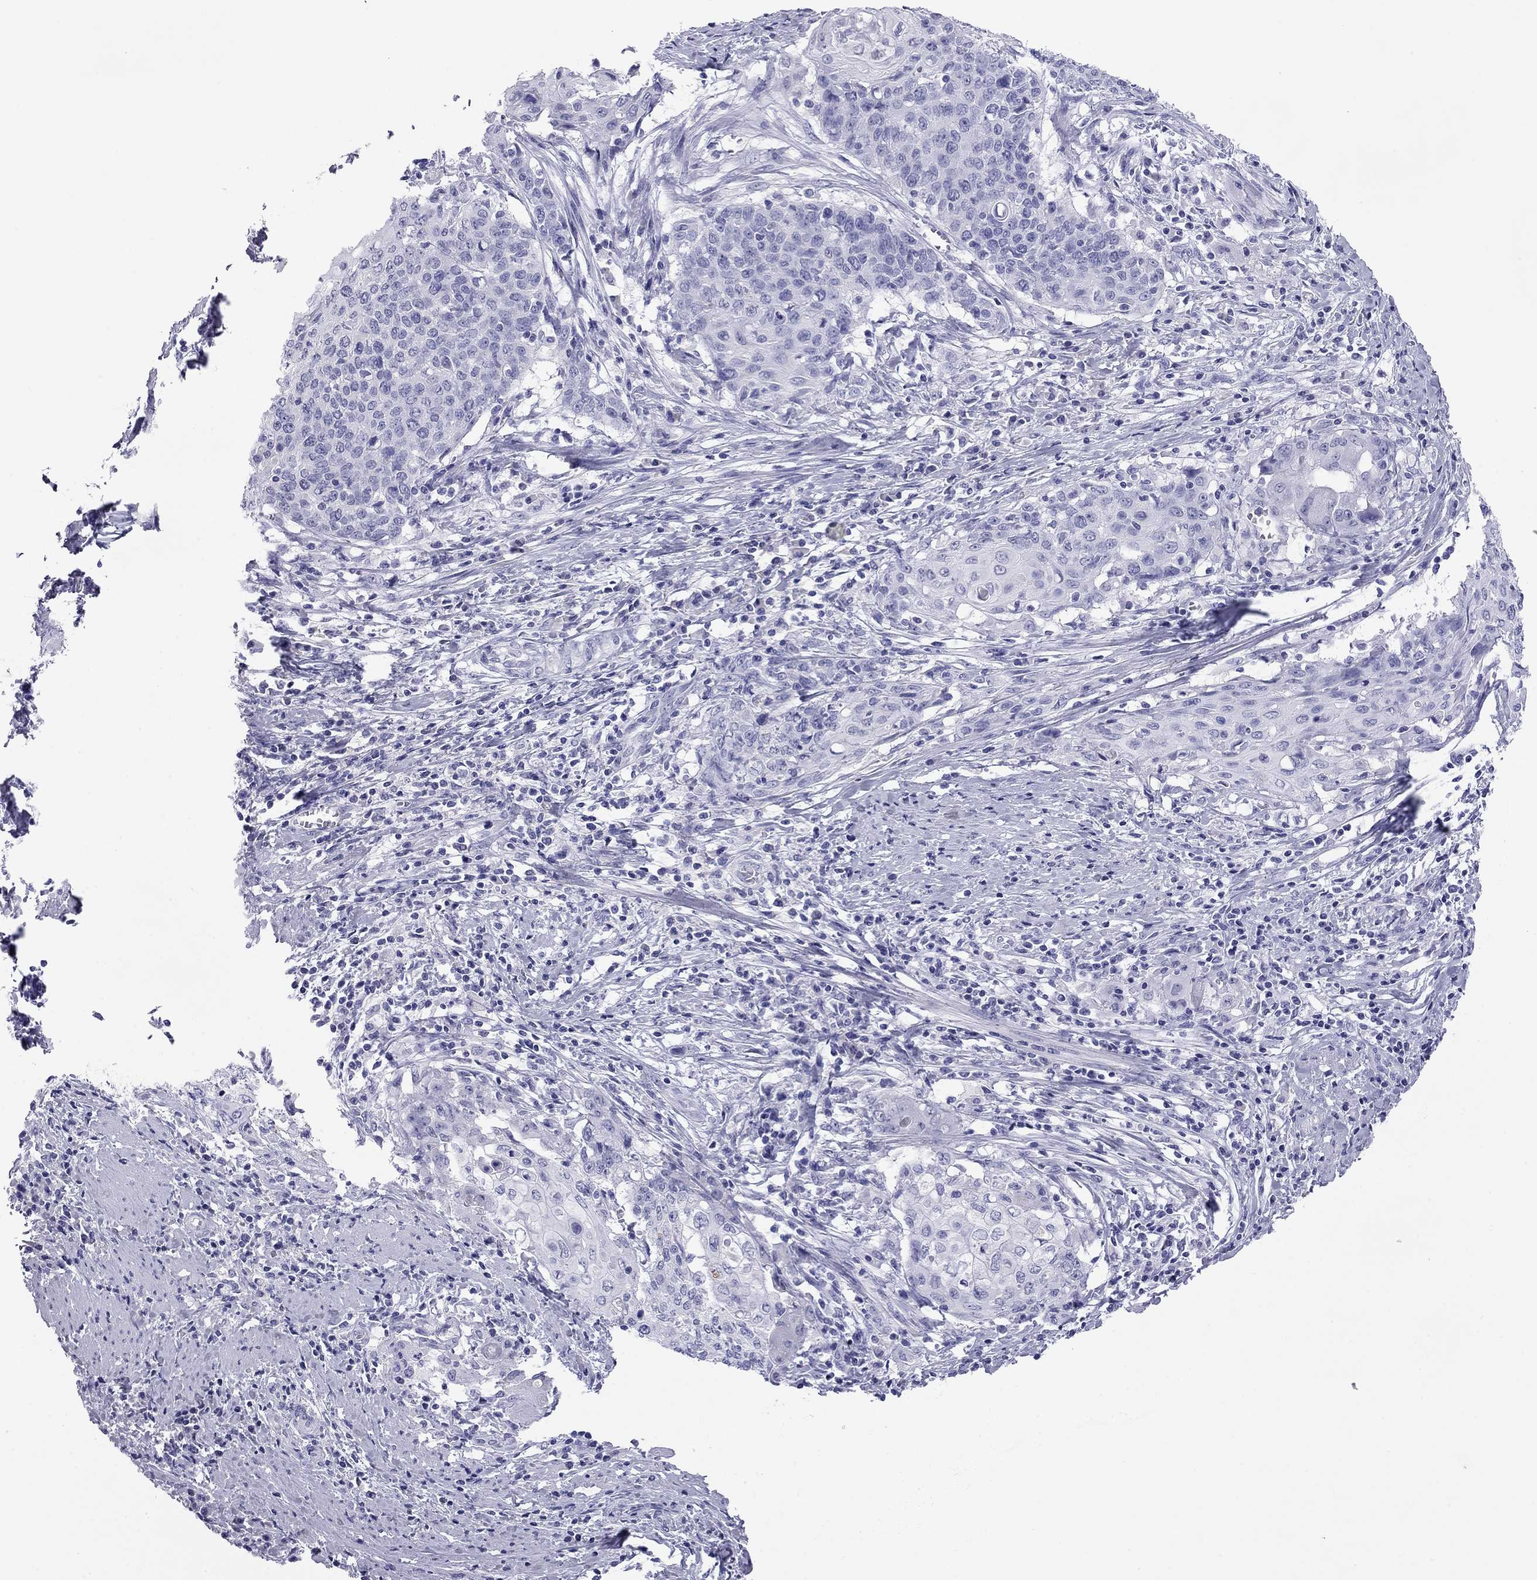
{"staining": {"intensity": "negative", "quantity": "none", "location": "none"}, "tissue": "cervical cancer", "cell_type": "Tumor cells", "image_type": "cancer", "snomed": [{"axis": "morphology", "description": "Squamous cell carcinoma, NOS"}, {"axis": "topography", "description": "Cervix"}], "caption": "Immunohistochemistry (IHC) photomicrograph of neoplastic tissue: human cervical cancer stained with DAB (3,3'-diaminobenzidine) exhibits no significant protein expression in tumor cells.", "gene": "ODF4", "patient": {"sex": "female", "age": 39}}